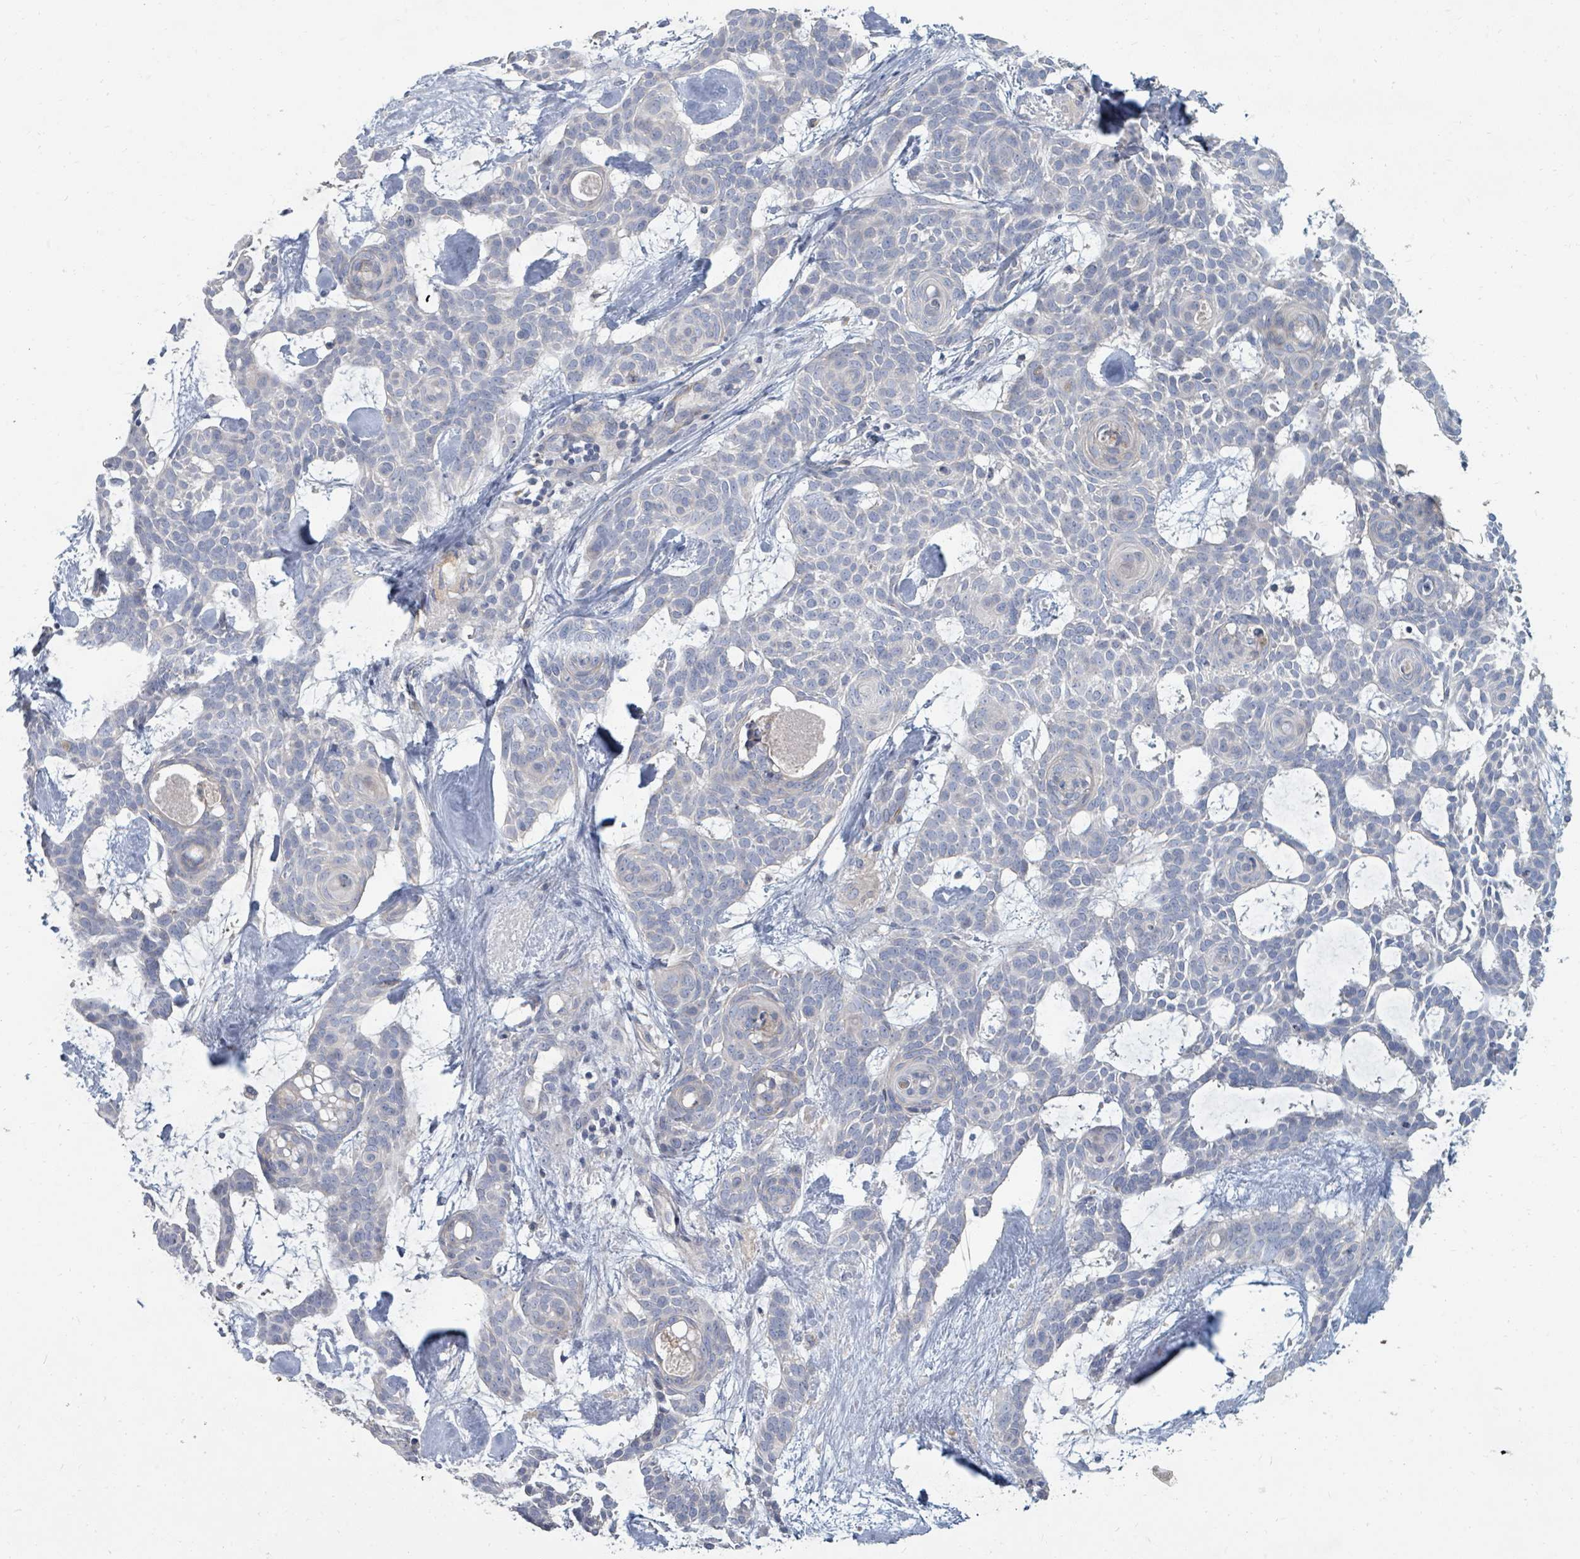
{"staining": {"intensity": "negative", "quantity": "none", "location": "none"}, "tissue": "skin cancer", "cell_type": "Tumor cells", "image_type": "cancer", "snomed": [{"axis": "morphology", "description": "Basal cell carcinoma"}, {"axis": "topography", "description": "Skin"}], "caption": "Tumor cells show no significant staining in basal cell carcinoma (skin).", "gene": "ARGFX", "patient": {"sex": "male", "age": 61}}